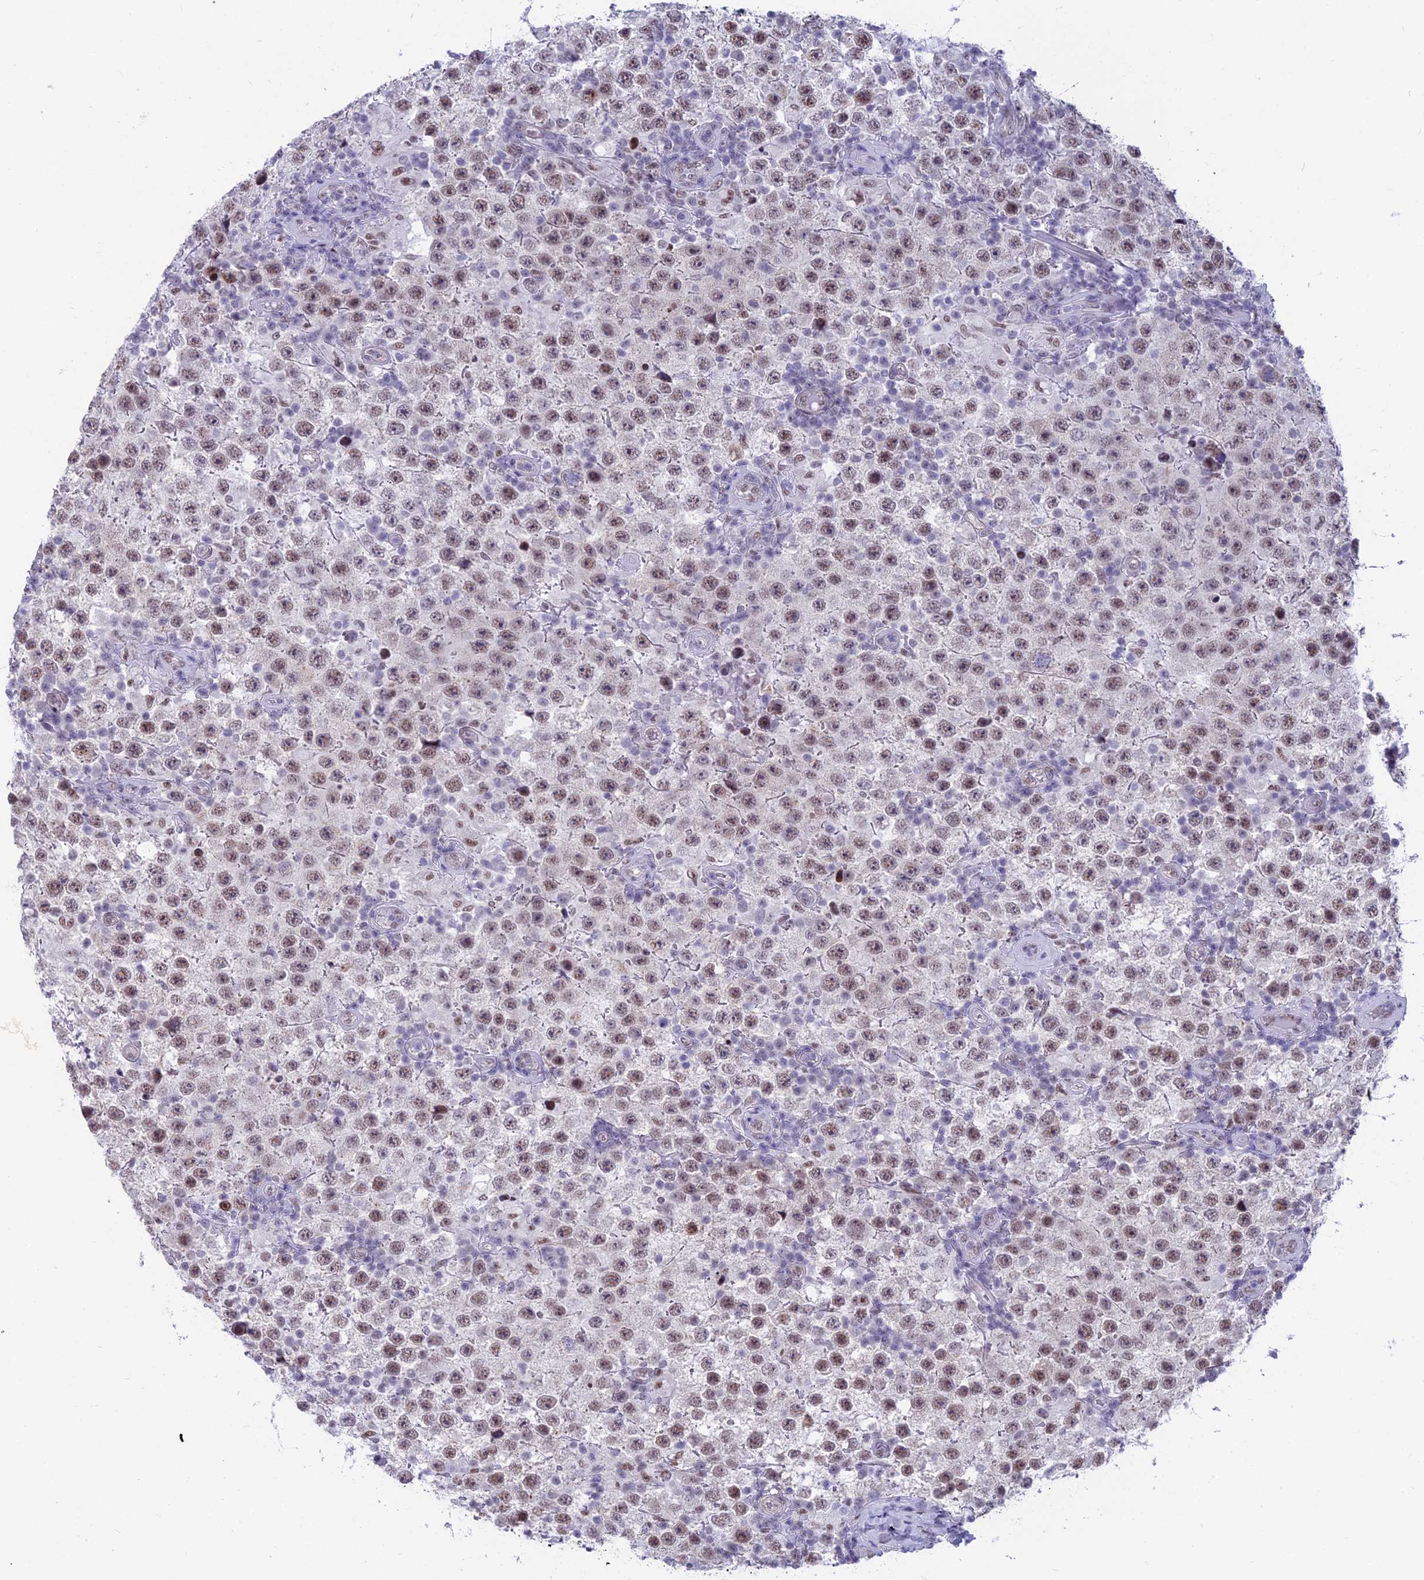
{"staining": {"intensity": "moderate", "quantity": ">75%", "location": "nuclear"}, "tissue": "testis cancer", "cell_type": "Tumor cells", "image_type": "cancer", "snomed": [{"axis": "morphology", "description": "Normal tissue, NOS"}, {"axis": "morphology", "description": "Urothelial carcinoma, High grade"}, {"axis": "morphology", "description": "Seminoma, NOS"}, {"axis": "morphology", "description": "Carcinoma, Embryonal, NOS"}, {"axis": "topography", "description": "Urinary bladder"}, {"axis": "topography", "description": "Testis"}], "caption": "Moderate nuclear protein positivity is present in about >75% of tumor cells in embryonal carcinoma (testis). Using DAB (3,3'-diaminobenzidine) (brown) and hematoxylin (blue) stains, captured at high magnification using brightfield microscopy.", "gene": "SRSF5", "patient": {"sex": "male", "age": 41}}